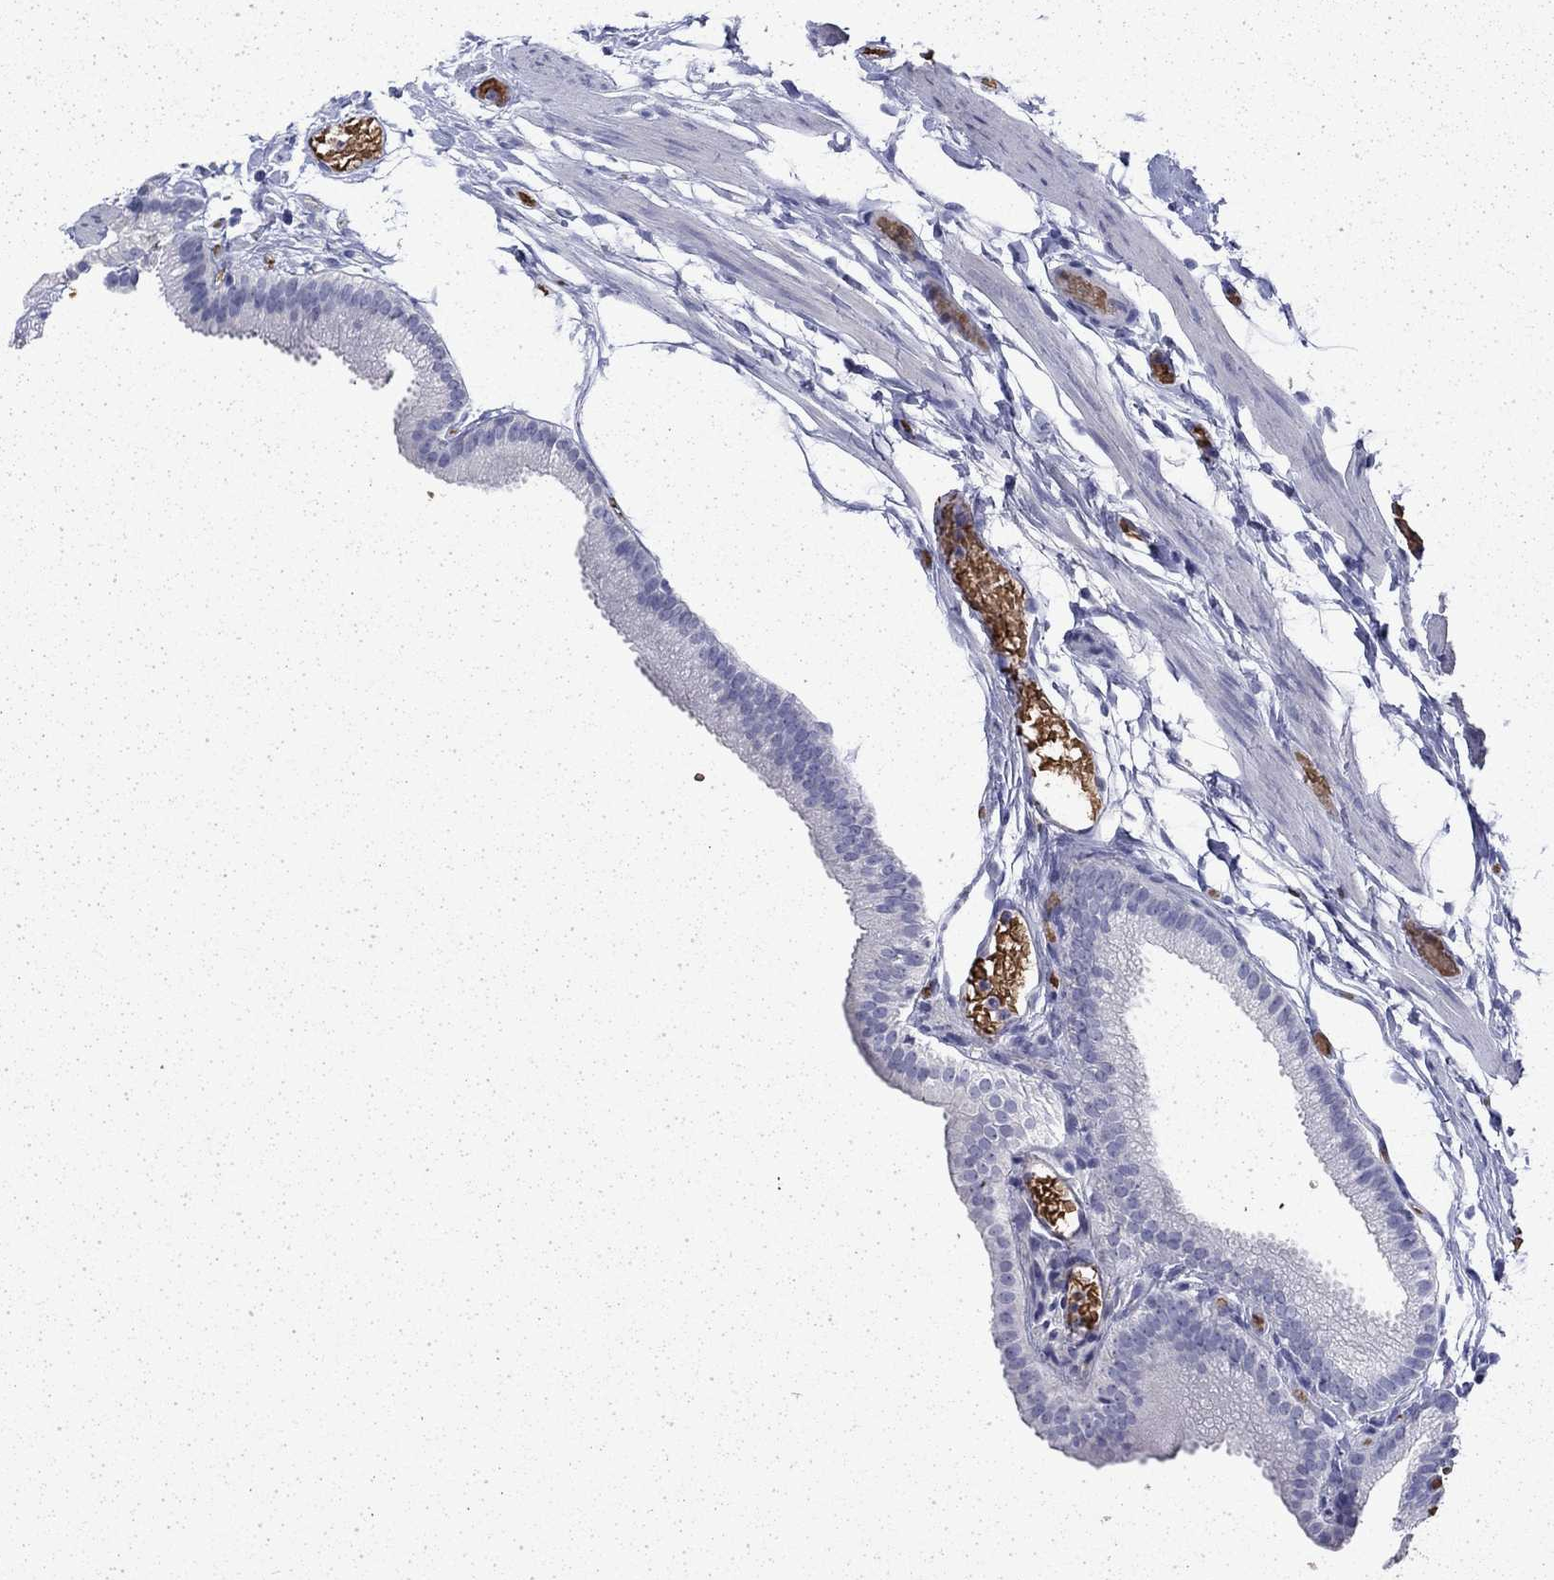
{"staining": {"intensity": "negative", "quantity": "none", "location": "none"}, "tissue": "gallbladder", "cell_type": "Glandular cells", "image_type": "normal", "snomed": [{"axis": "morphology", "description": "Normal tissue, NOS"}, {"axis": "topography", "description": "Gallbladder"}], "caption": "Immunohistochemistry (IHC) micrograph of unremarkable gallbladder stained for a protein (brown), which reveals no expression in glandular cells.", "gene": "ENPP6", "patient": {"sex": "female", "age": 45}}